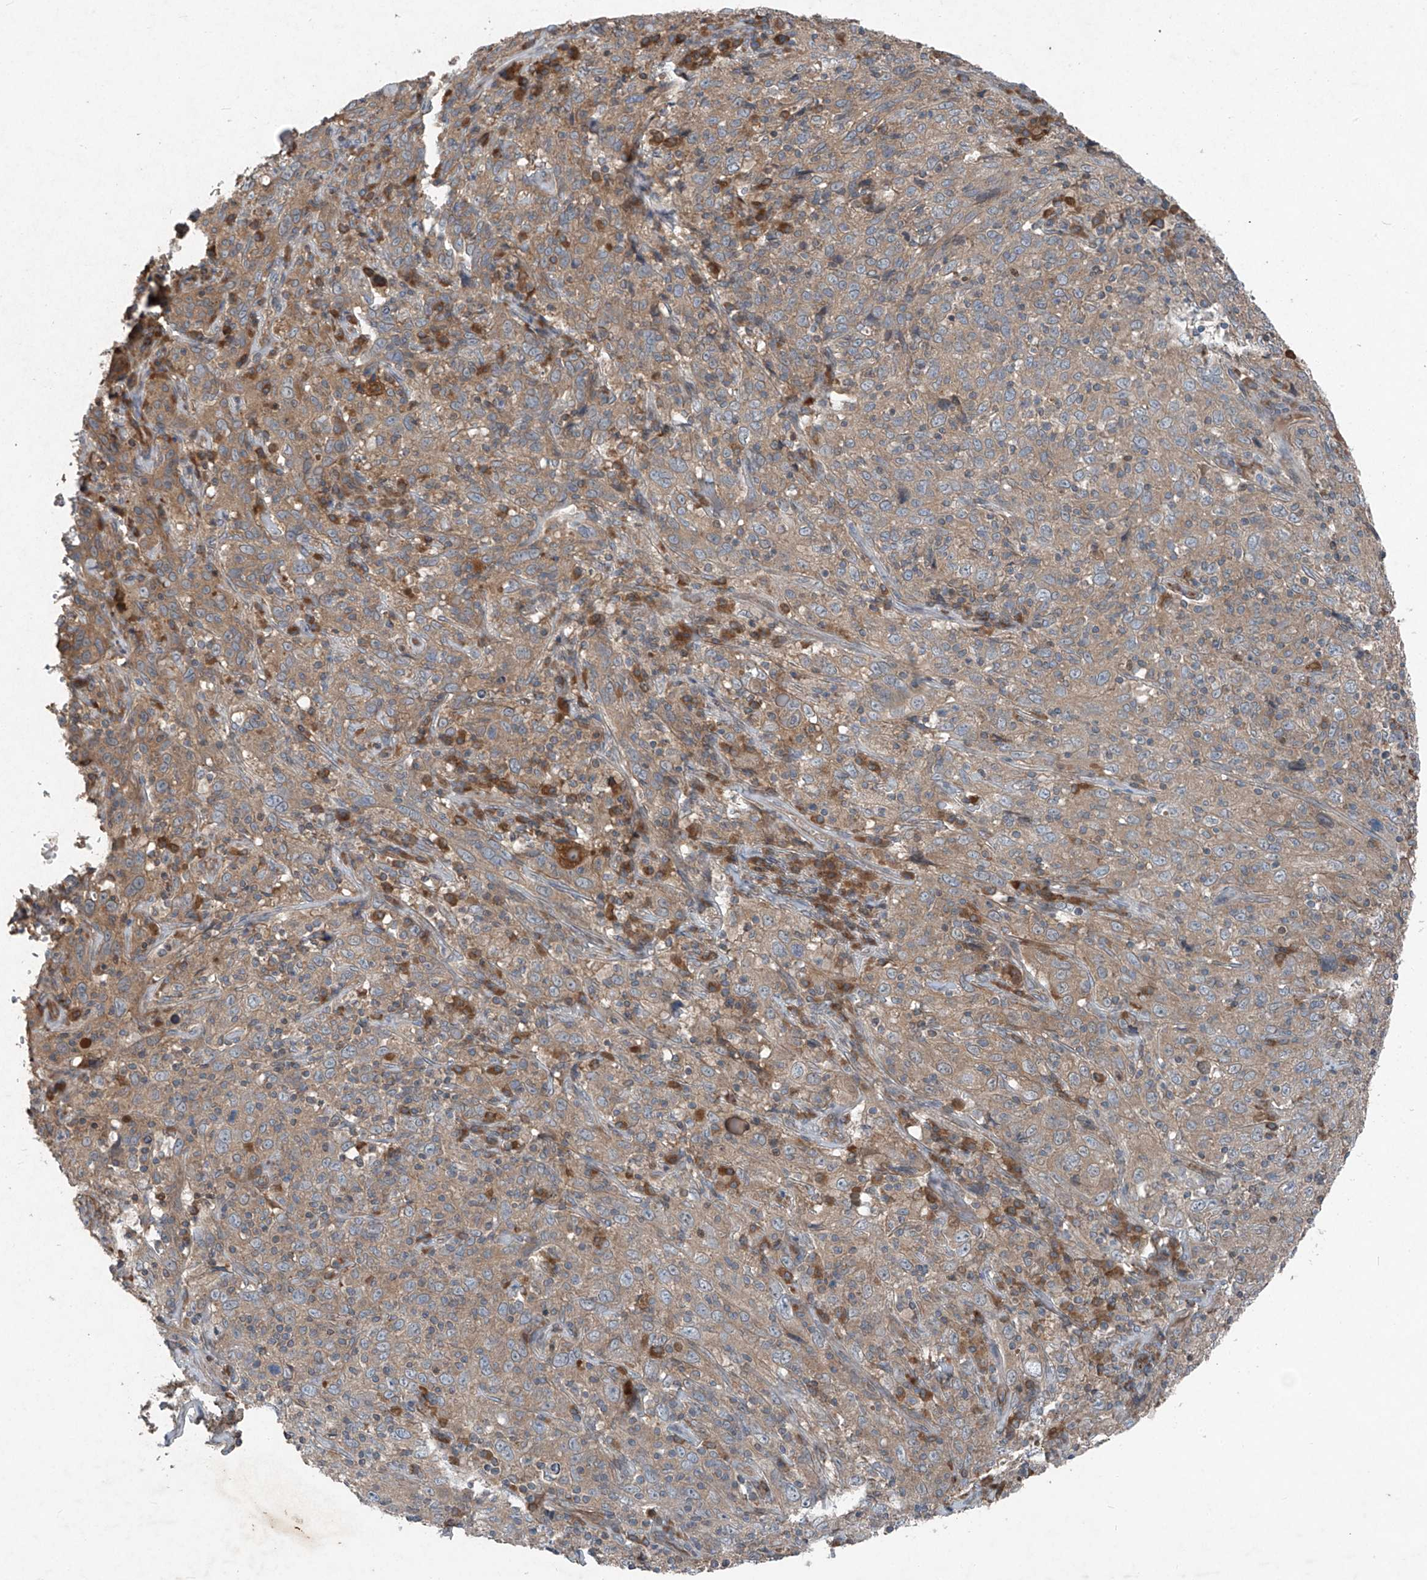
{"staining": {"intensity": "weak", "quantity": ">75%", "location": "cytoplasmic/membranous"}, "tissue": "cervical cancer", "cell_type": "Tumor cells", "image_type": "cancer", "snomed": [{"axis": "morphology", "description": "Squamous cell carcinoma, NOS"}, {"axis": "topography", "description": "Cervix"}], "caption": "Tumor cells display weak cytoplasmic/membranous positivity in about >75% of cells in cervical cancer.", "gene": "FOXRED2", "patient": {"sex": "female", "age": 46}}